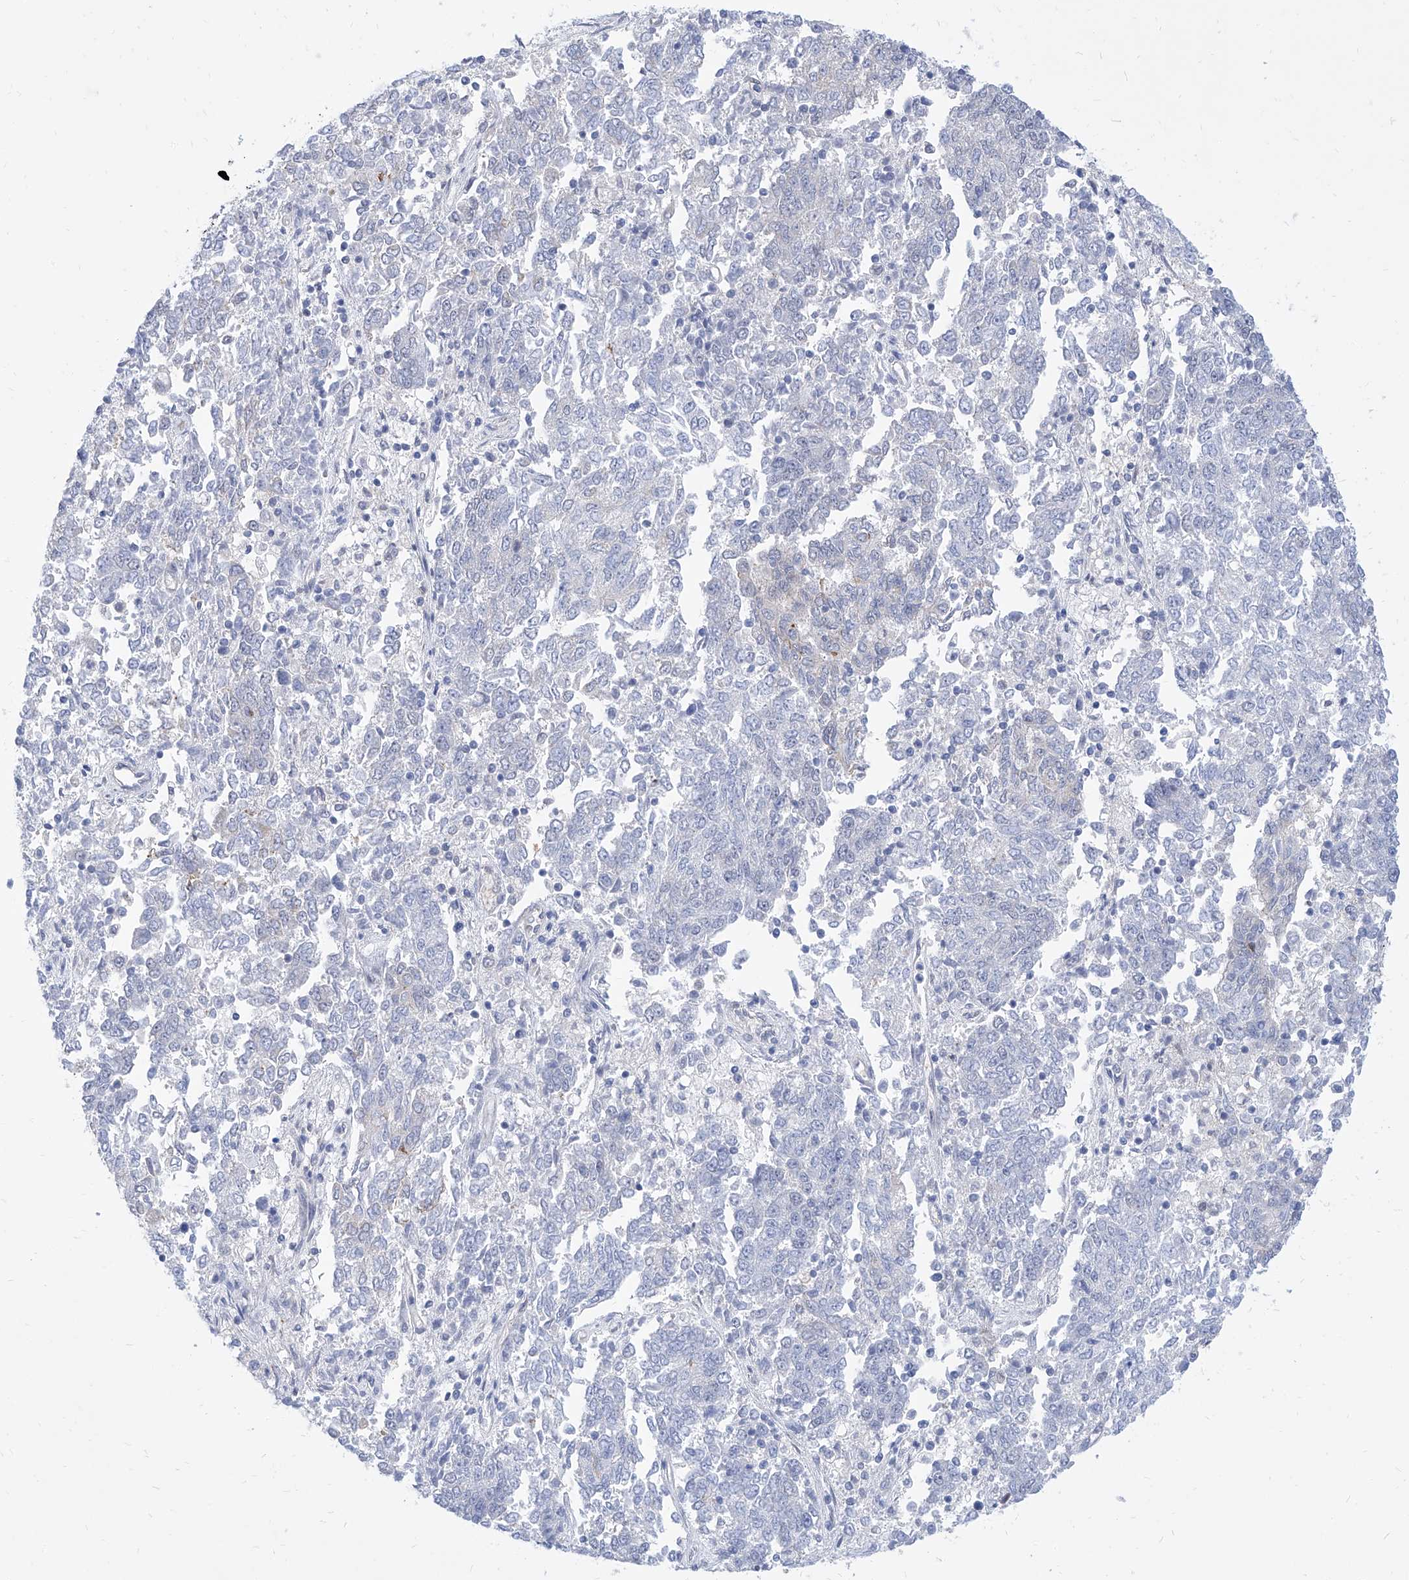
{"staining": {"intensity": "negative", "quantity": "none", "location": "none"}, "tissue": "endometrial cancer", "cell_type": "Tumor cells", "image_type": "cancer", "snomed": [{"axis": "morphology", "description": "Adenocarcinoma, NOS"}, {"axis": "topography", "description": "Endometrium"}], "caption": "There is no significant expression in tumor cells of adenocarcinoma (endometrial).", "gene": "MX2", "patient": {"sex": "female", "age": 80}}